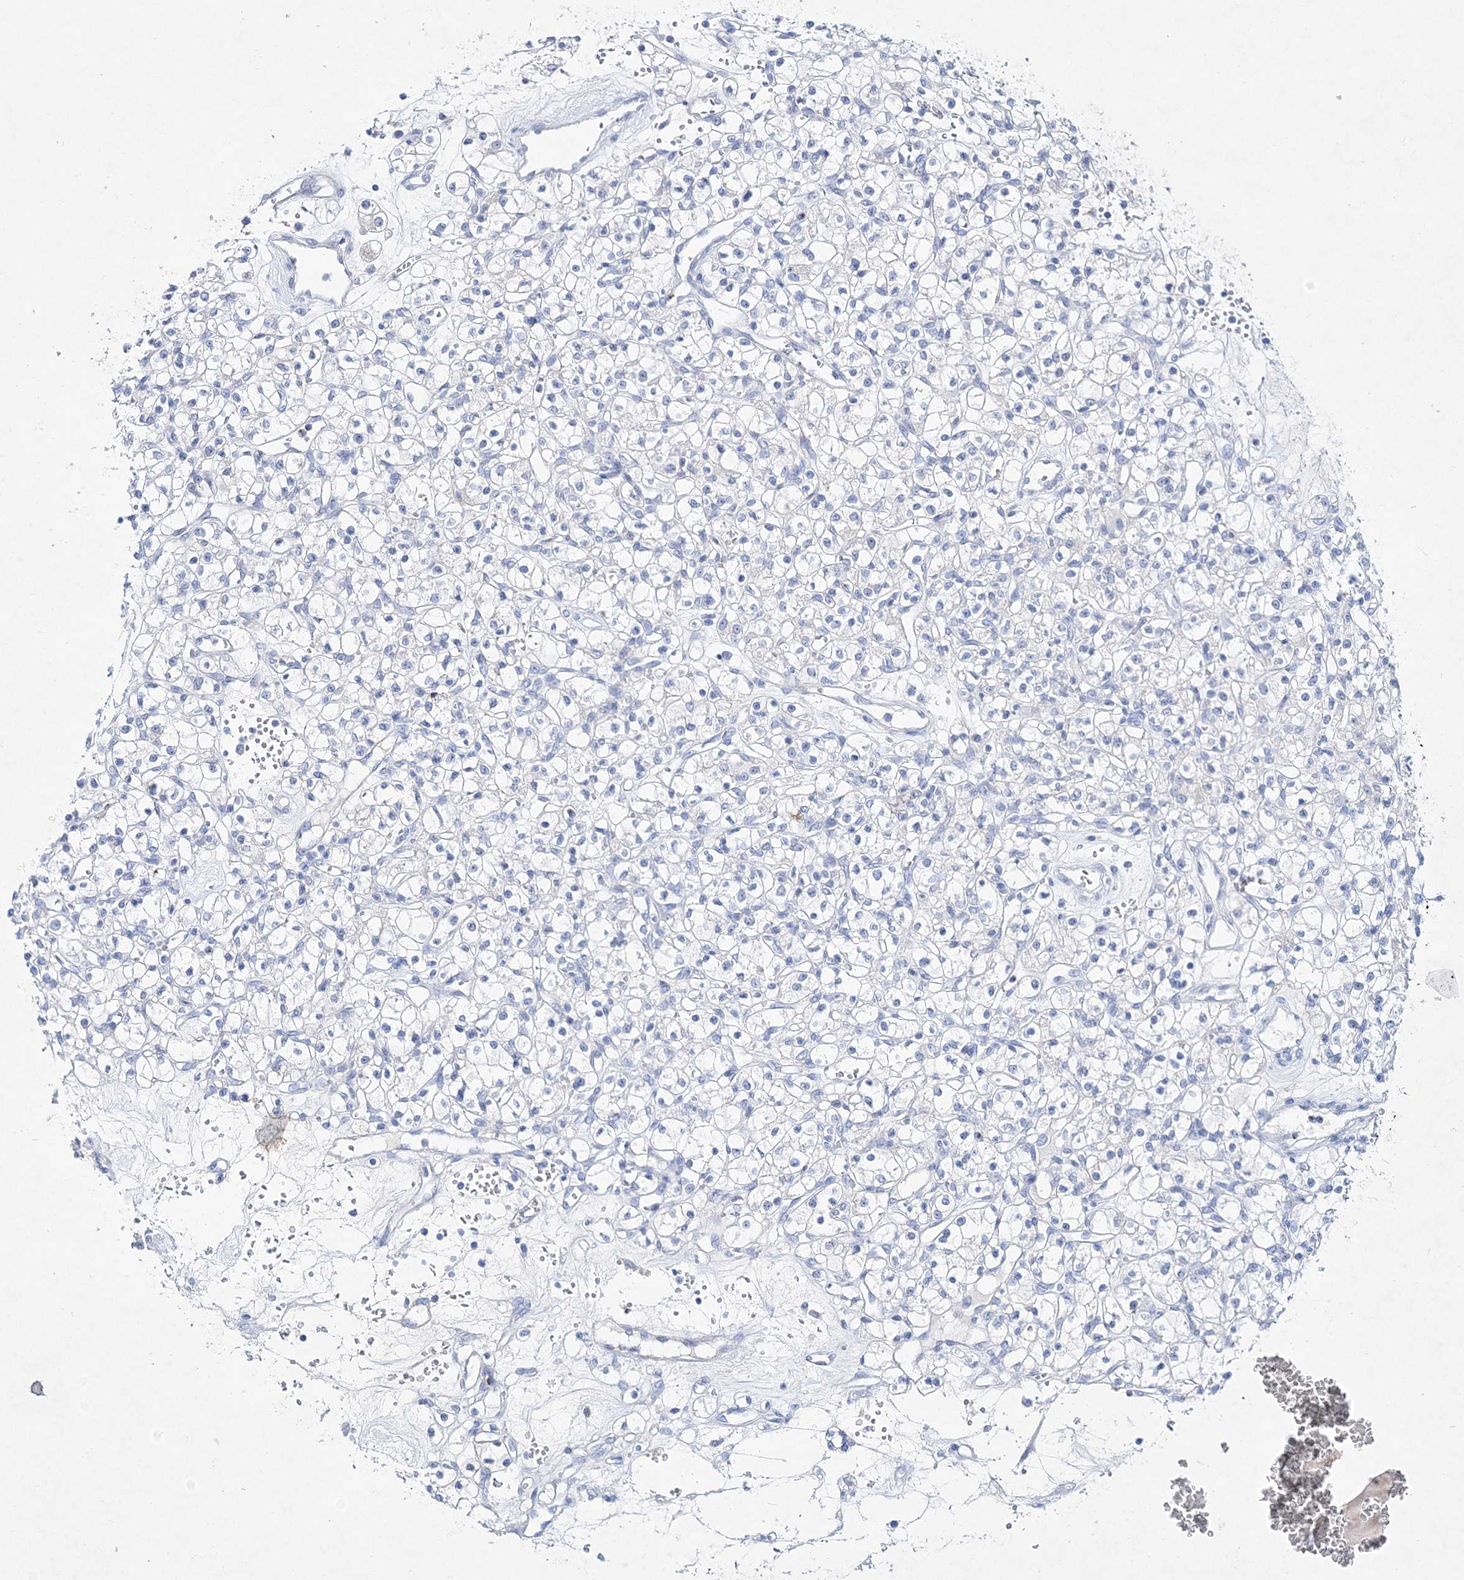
{"staining": {"intensity": "negative", "quantity": "none", "location": "none"}, "tissue": "renal cancer", "cell_type": "Tumor cells", "image_type": "cancer", "snomed": [{"axis": "morphology", "description": "Adenocarcinoma, NOS"}, {"axis": "topography", "description": "Kidney"}], "caption": "High magnification brightfield microscopy of adenocarcinoma (renal) stained with DAB (brown) and counterstained with hematoxylin (blue): tumor cells show no significant expression. The staining was performed using DAB (3,3'-diaminobenzidine) to visualize the protein expression in brown, while the nuclei were stained in blue with hematoxylin (Magnification: 20x).", "gene": "SPINK7", "patient": {"sex": "female", "age": 59}}